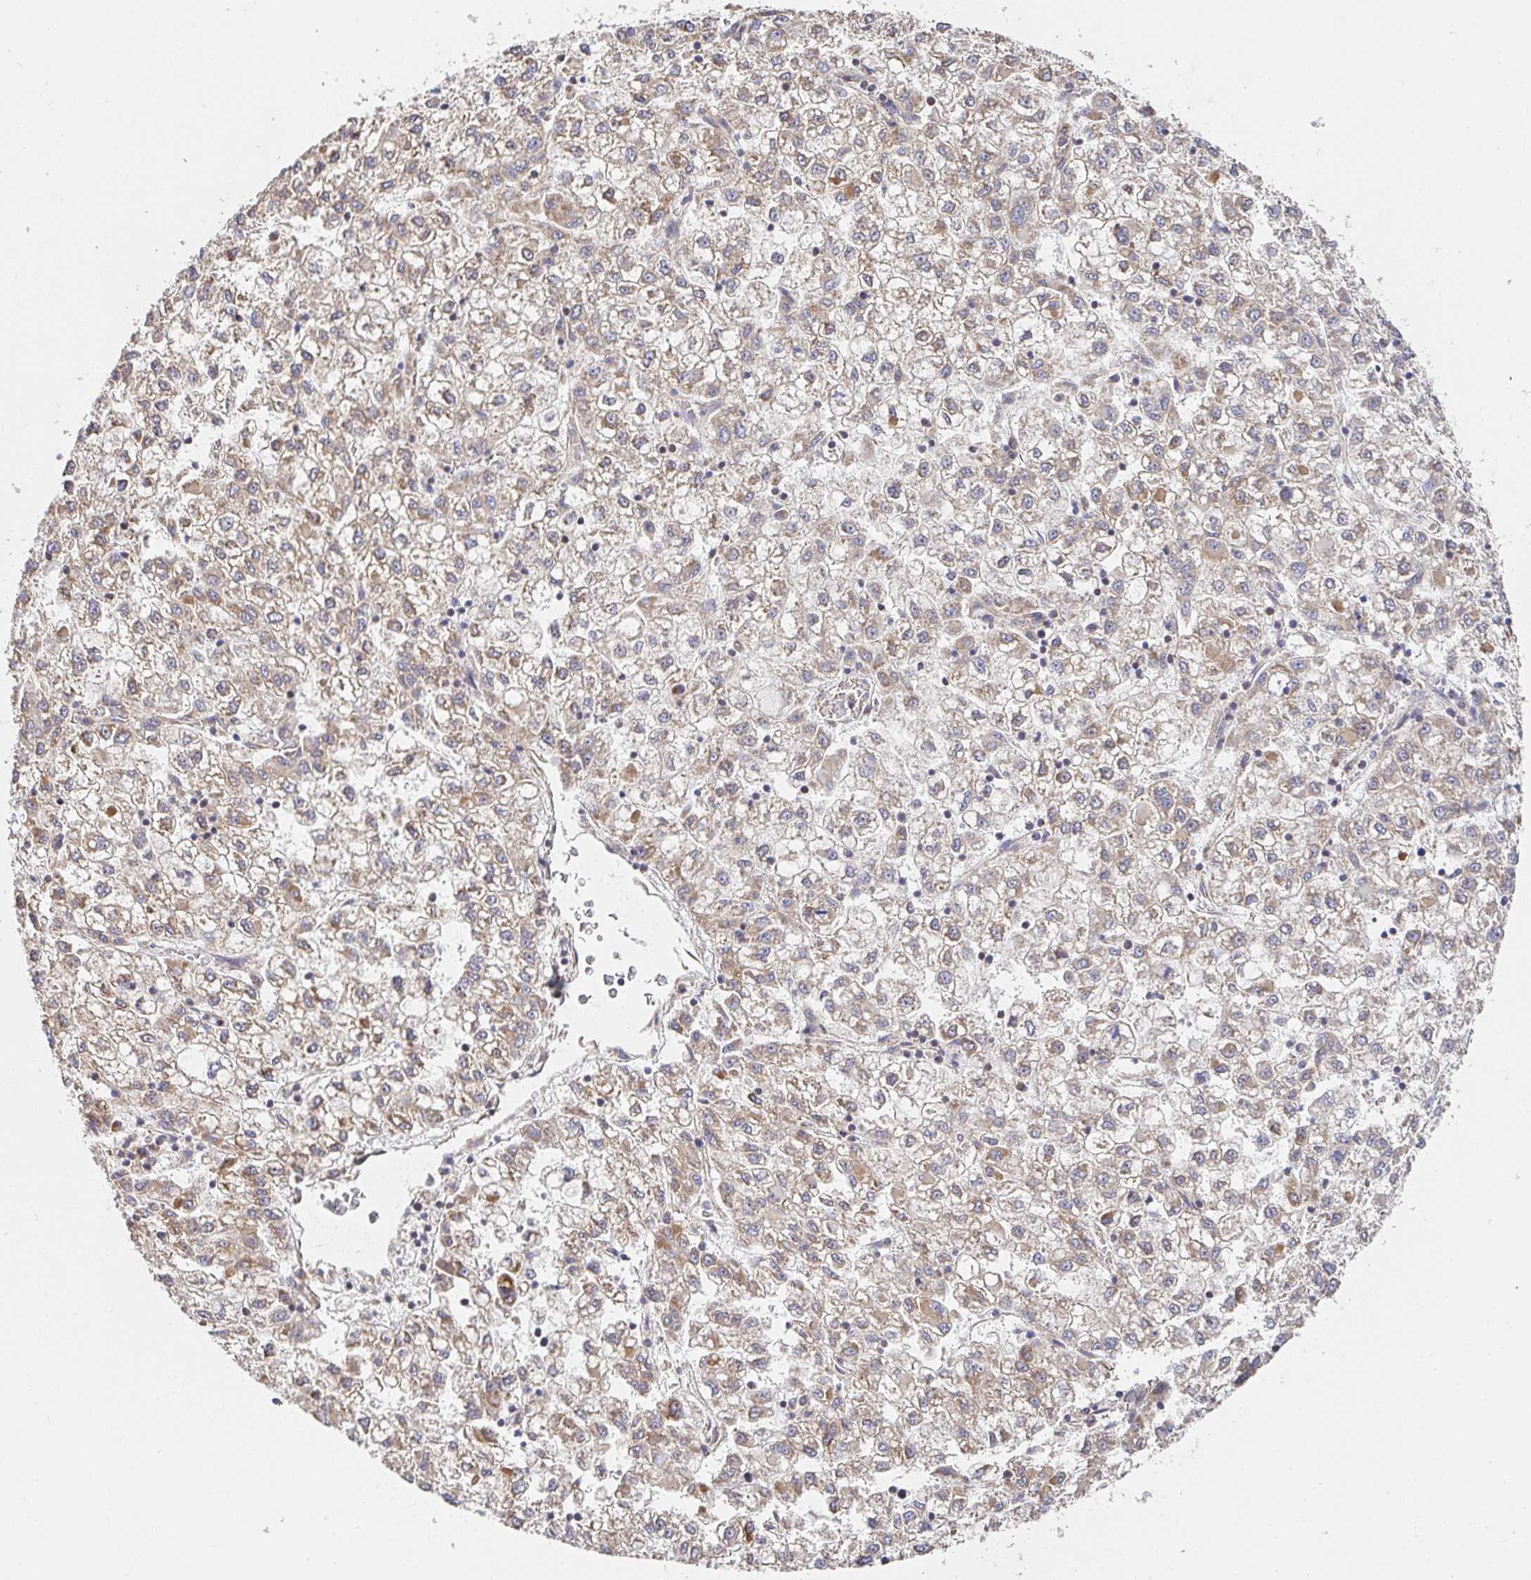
{"staining": {"intensity": "weak", "quantity": ">75%", "location": "cytoplasmic/membranous"}, "tissue": "liver cancer", "cell_type": "Tumor cells", "image_type": "cancer", "snomed": [{"axis": "morphology", "description": "Carcinoma, Hepatocellular, NOS"}, {"axis": "topography", "description": "Liver"}], "caption": "Immunohistochemical staining of human liver cancer displays low levels of weak cytoplasmic/membranous expression in about >75% of tumor cells.", "gene": "APBB1", "patient": {"sex": "male", "age": 40}}